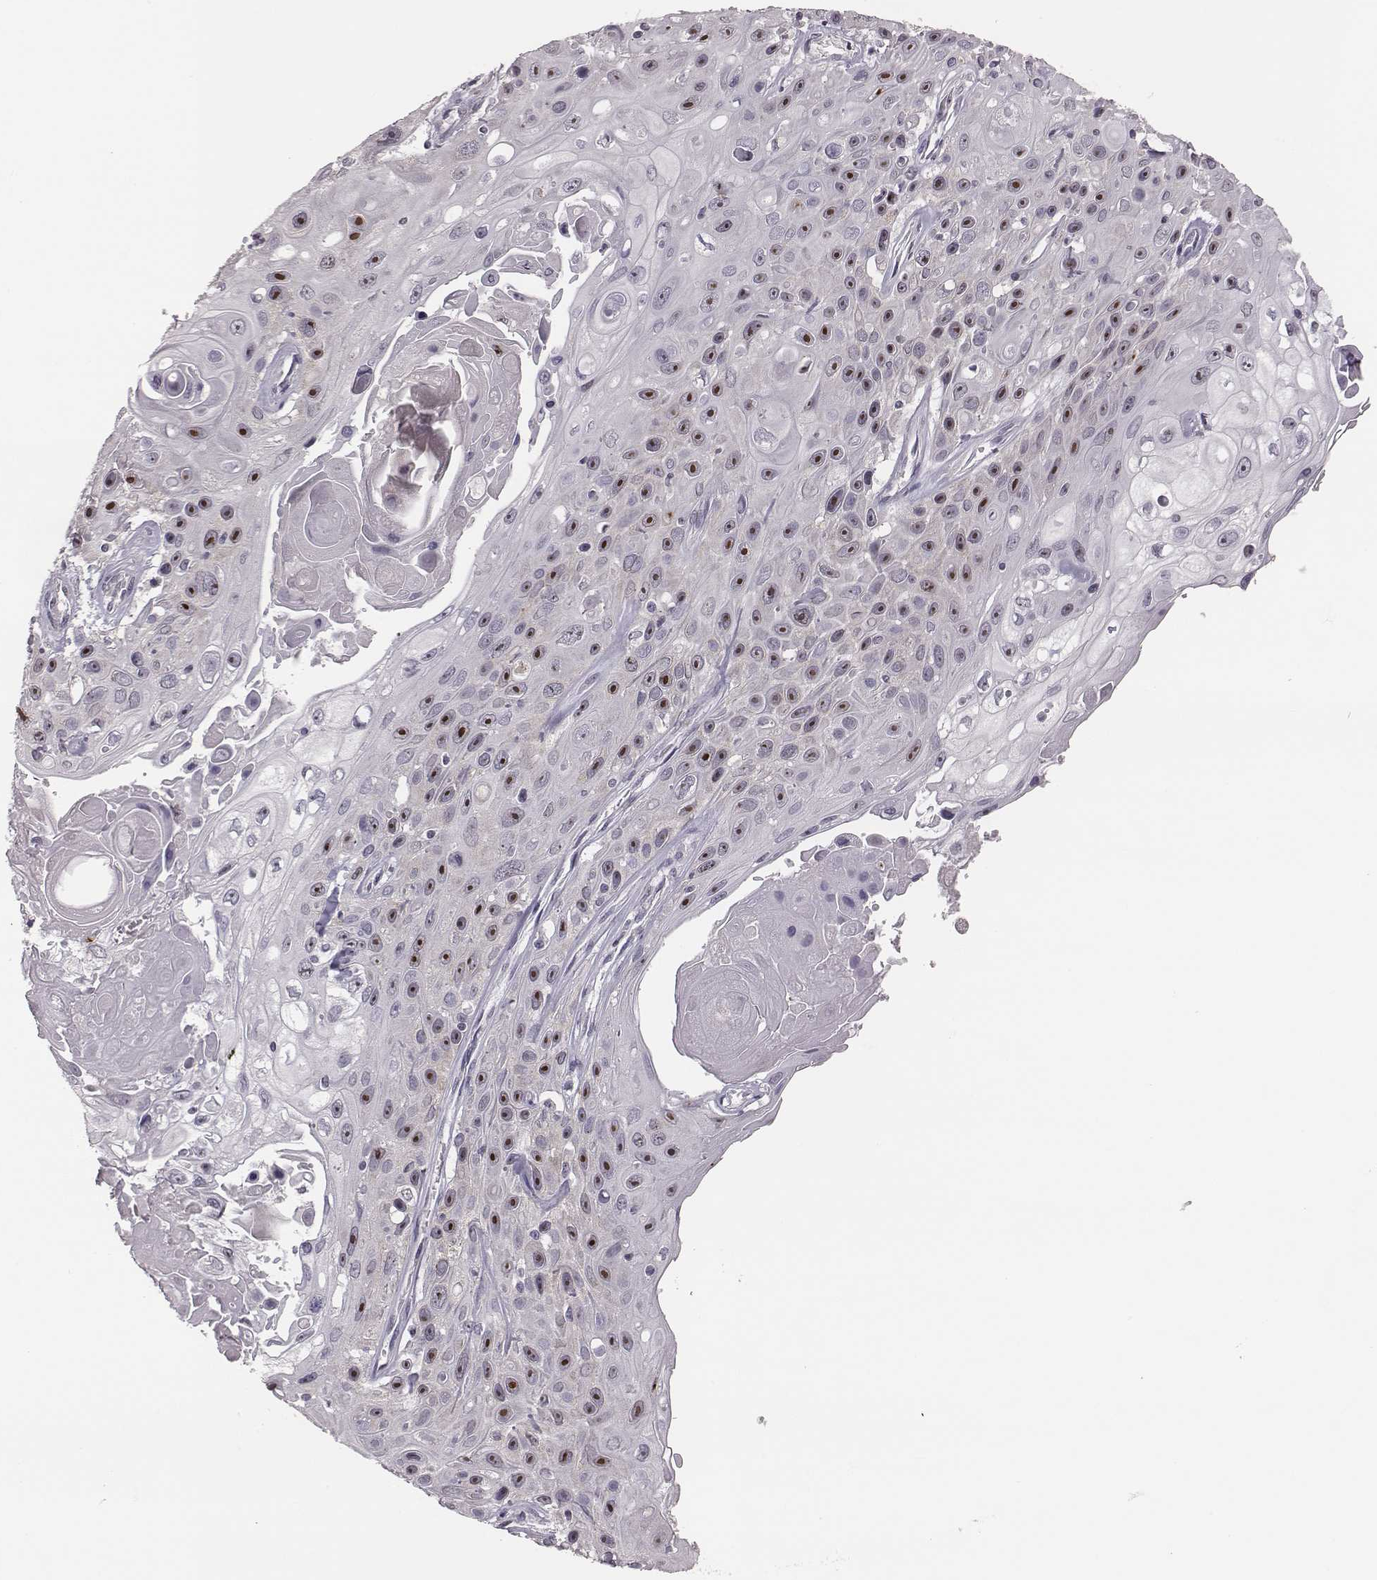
{"staining": {"intensity": "strong", "quantity": "25%-75%", "location": "nuclear"}, "tissue": "skin cancer", "cell_type": "Tumor cells", "image_type": "cancer", "snomed": [{"axis": "morphology", "description": "Squamous cell carcinoma, NOS"}, {"axis": "topography", "description": "Skin"}], "caption": "High-magnification brightfield microscopy of skin cancer (squamous cell carcinoma) stained with DAB (3,3'-diaminobenzidine) (brown) and counterstained with hematoxylin (blue). tumor cells exhibit strong nuclear expression is seen in approximately25%-75% of cells.", "gene": "NIFK", "patient": {"sex": "male", "age": 82}}